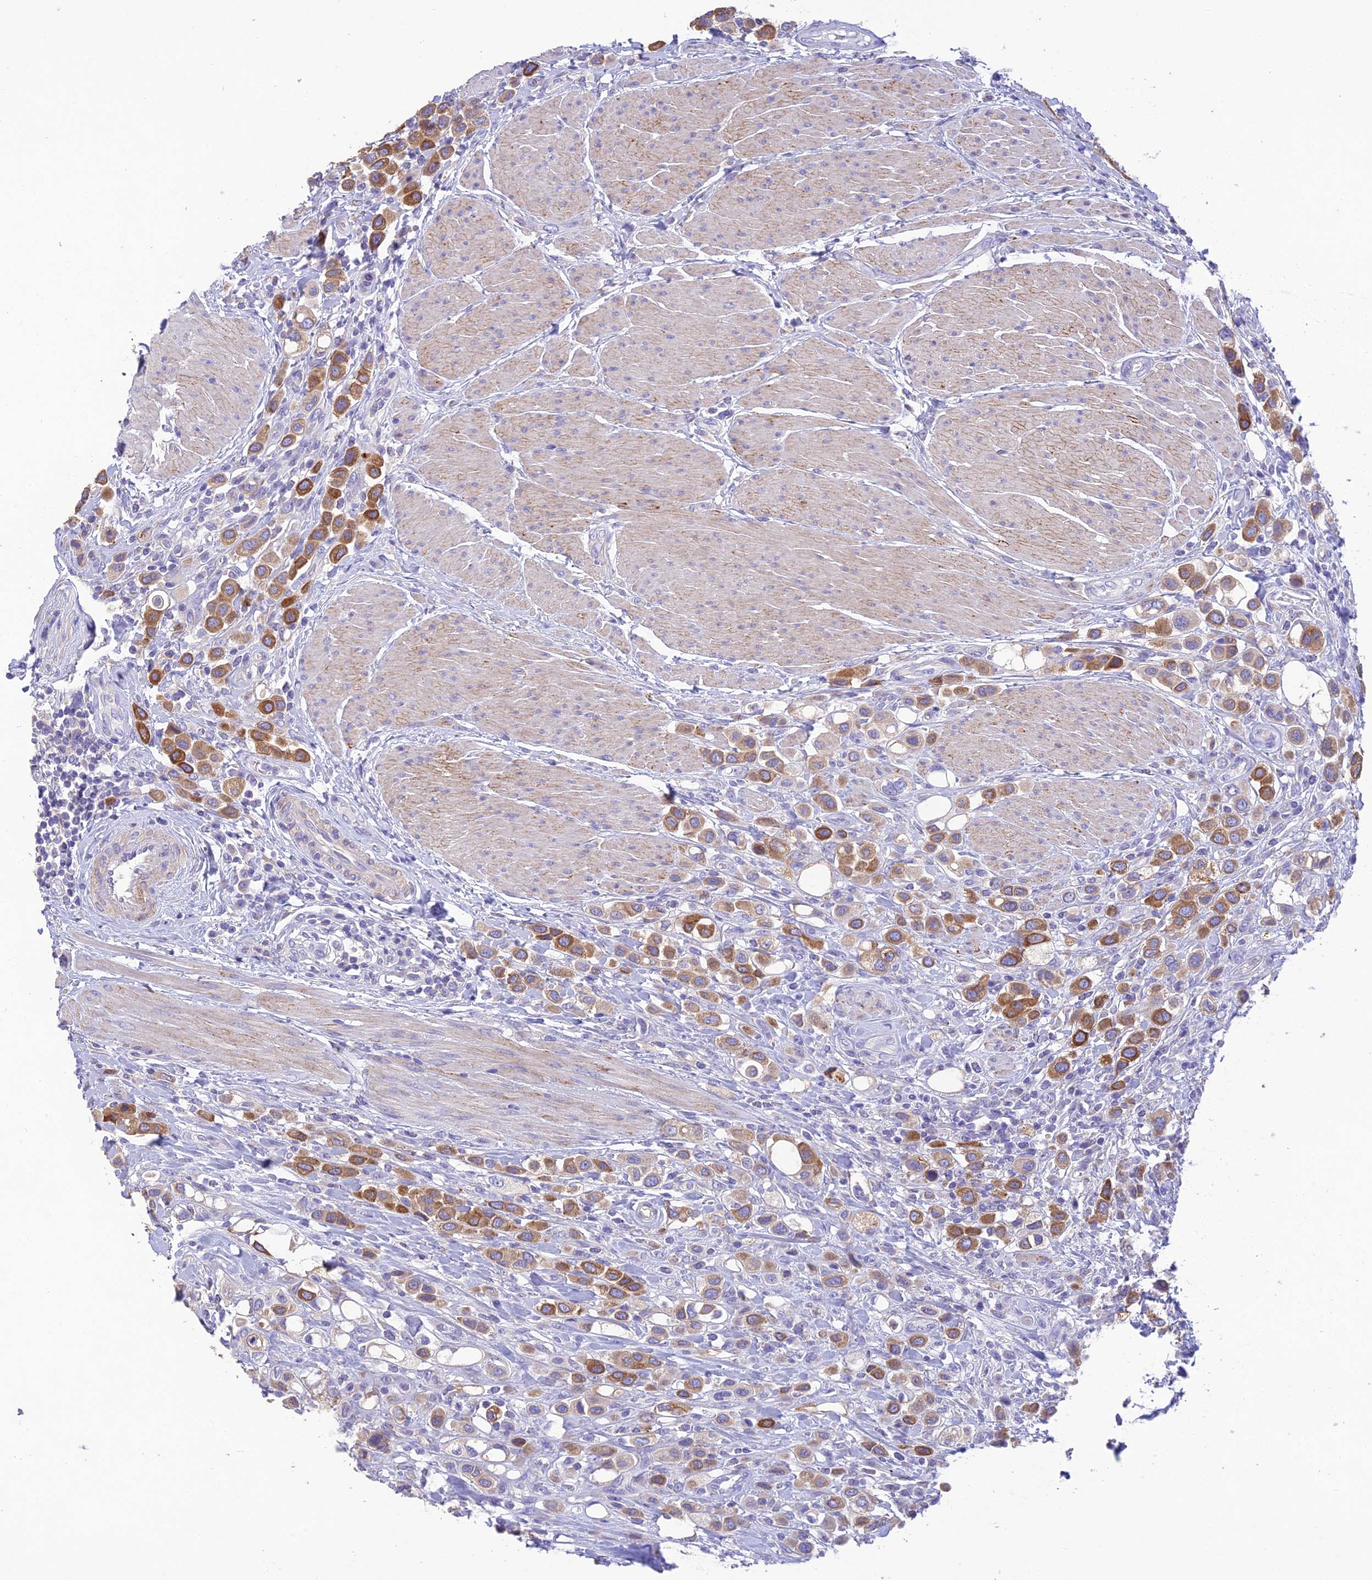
{"staining": {"intensity": "moderate", "quantity": ">75%", "location": "cytoplasmic/membranous"}, "tissue": "urothelial cancer", "cell_type": "Tumor cells", "image_type": "cancer", "snomed": [{"axis": "morphology", "description": "Urothelial carcinoma, High grade"}, {"axis": "topography", "description": "Urinary bladder"}], "caption": "Urothelial cancer was stained to show a protein in brown. There is medium levels of moderate cytoplasmic/membranous staining in approximately >75% of tumor cells. The staining was performed using DAB, with brown indicating positive protein expression. Nuclei are stained blue with hematoxylin.", "gene": "HSD17B2", "patient": {"sex": "male", "age": 50}}